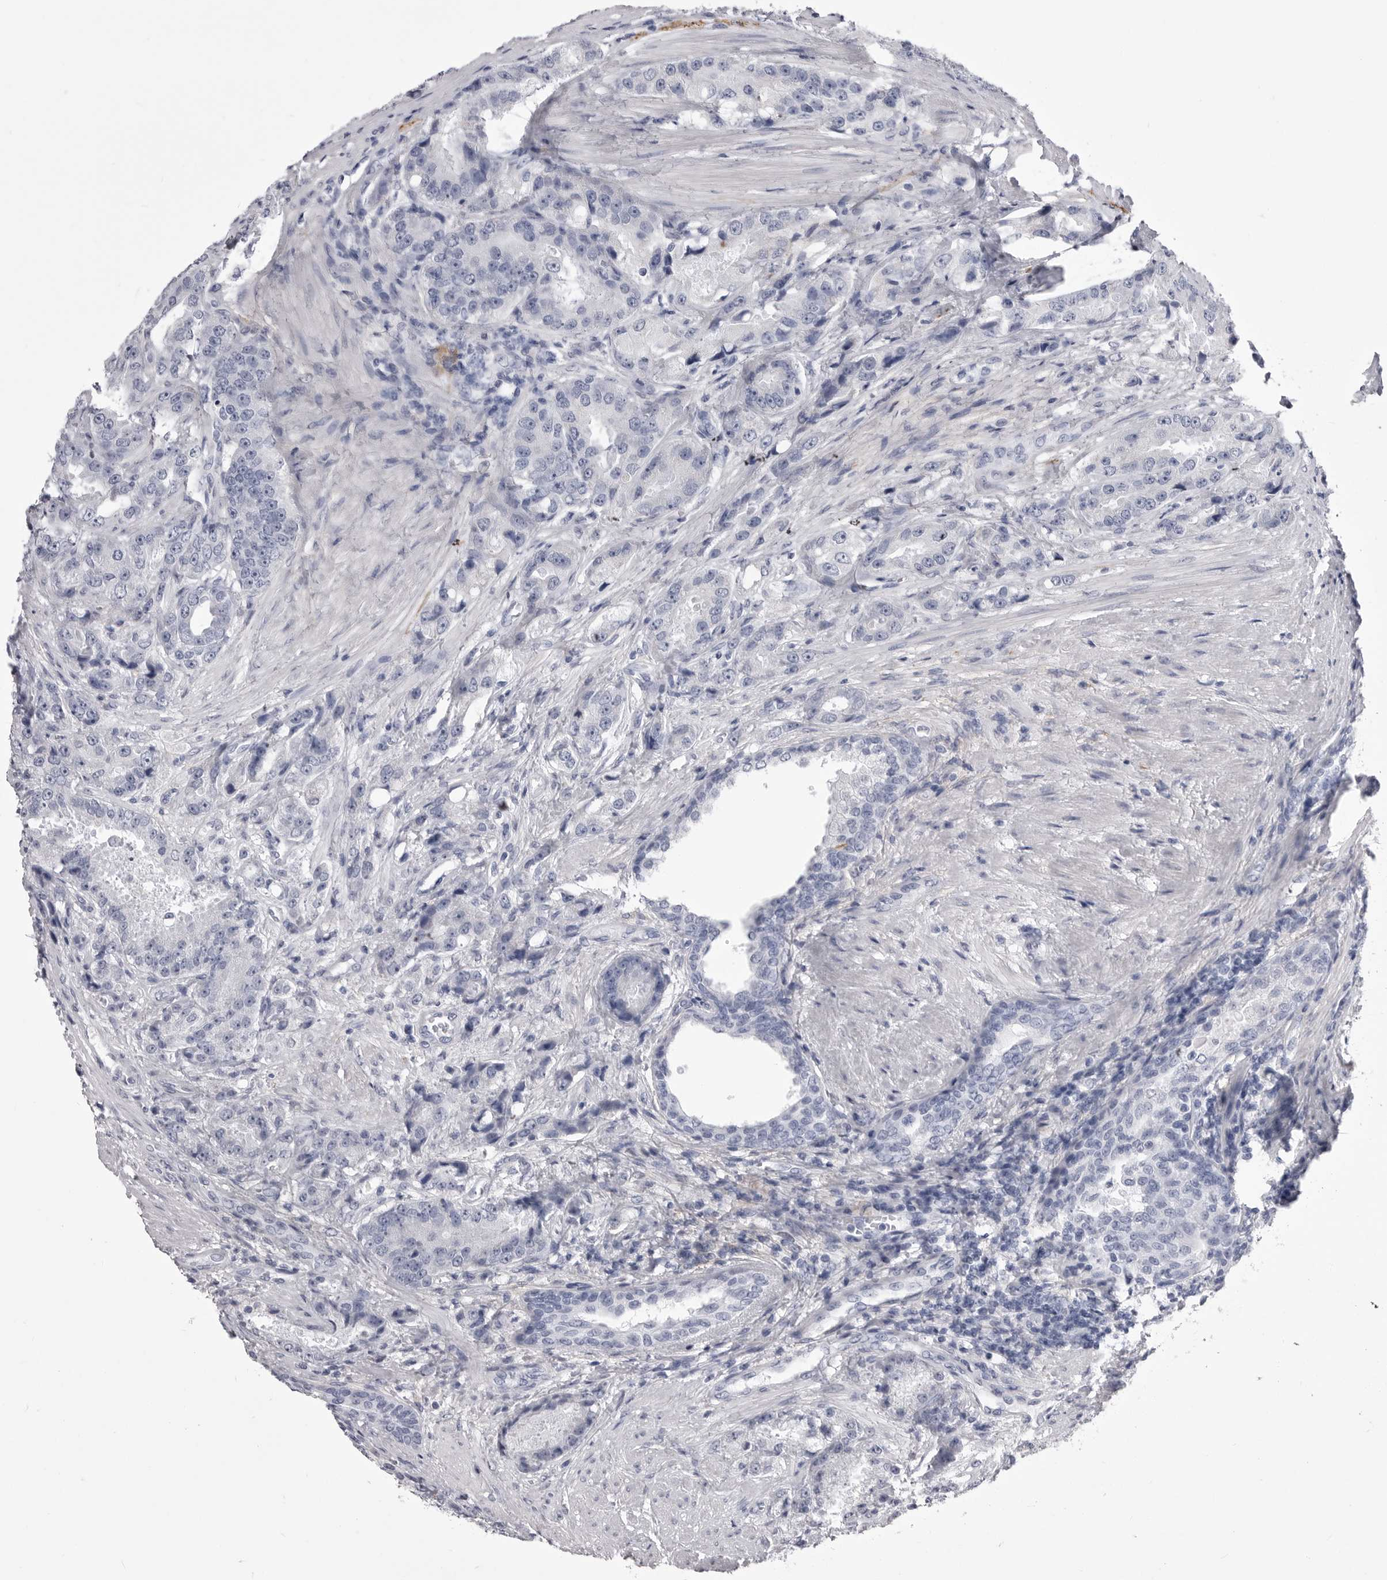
{"staining": {"intensity": "negative", "quantity": "none", "location": "none"}, "tissue": "prostate cancer", "cell_type": "Tumor cells", "image_type": "cancer", "snomed": [{"axis": "morphology", "description": "Adenocarcinoma, High grade"}, {"axis": "topography", "description": "Prostate"}], "caption": "Immunohistochemistry (IHC) image of neoplastic tissue: human prostate high-grade adenocarcinoma stained with DAB shows no significant protein staining in tumor cells. (DAB (3,3'-diaminobenzidine) immunohistochemistry (IHC), high magnification).", "gene": "ANK2", "patient": {"sex": "male", "age": 60}}